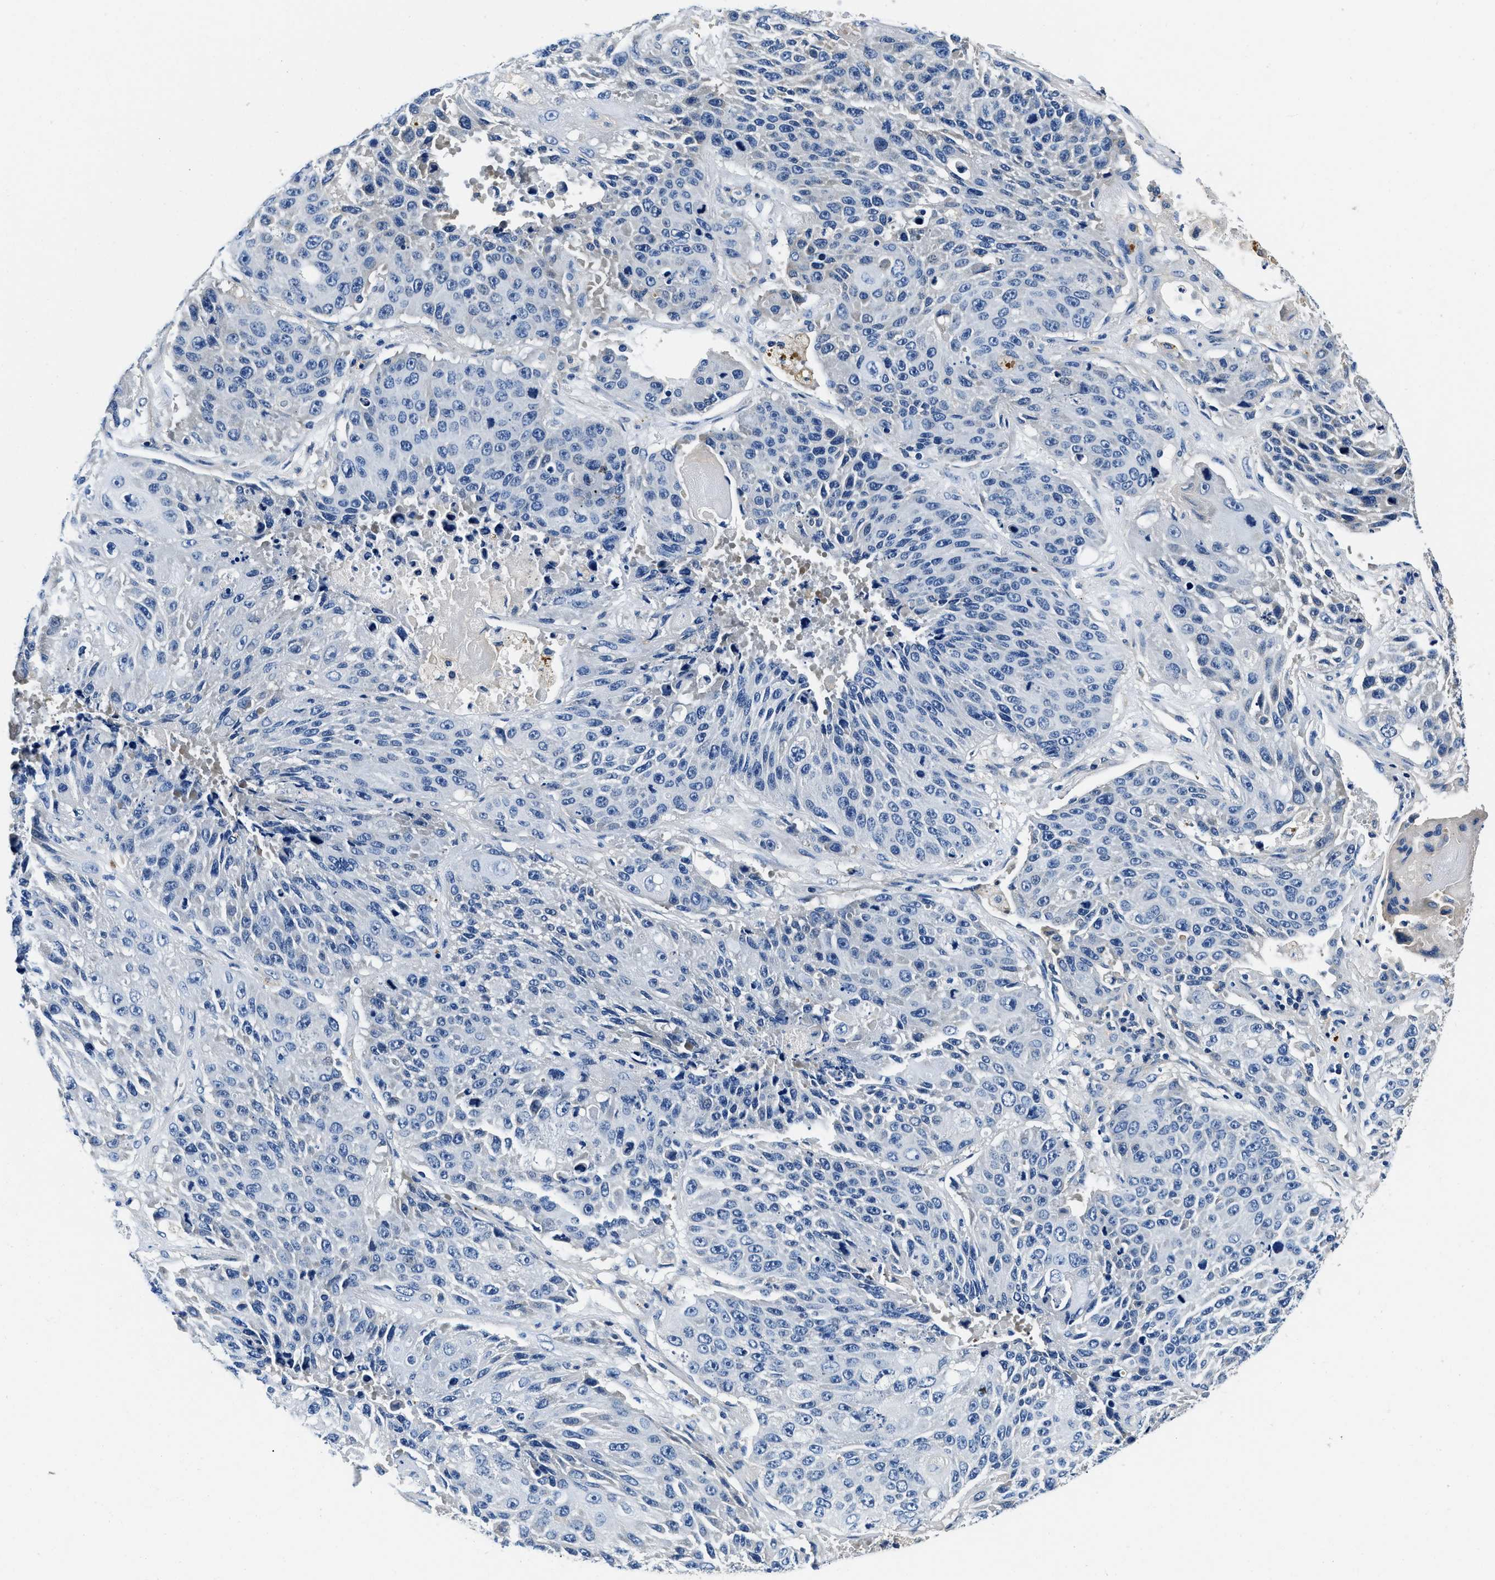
{"staining": {"intensity": "negative", "quantity": "none", "location": "none"}, "tissue": "lung cancer", "cell_type": "Tumor cells", "image_type": "cancer", "snomed": [{"axis": "morphology", "description": "Squamous cell carcinoma, NOS"}, {"axis": "topography", "description": "Lung"}], "caption": "There is no significant expression in tumor cells of lung cancer.", "gene": "ZFAND3", "patient": {"sex": "male", "age": 61}}